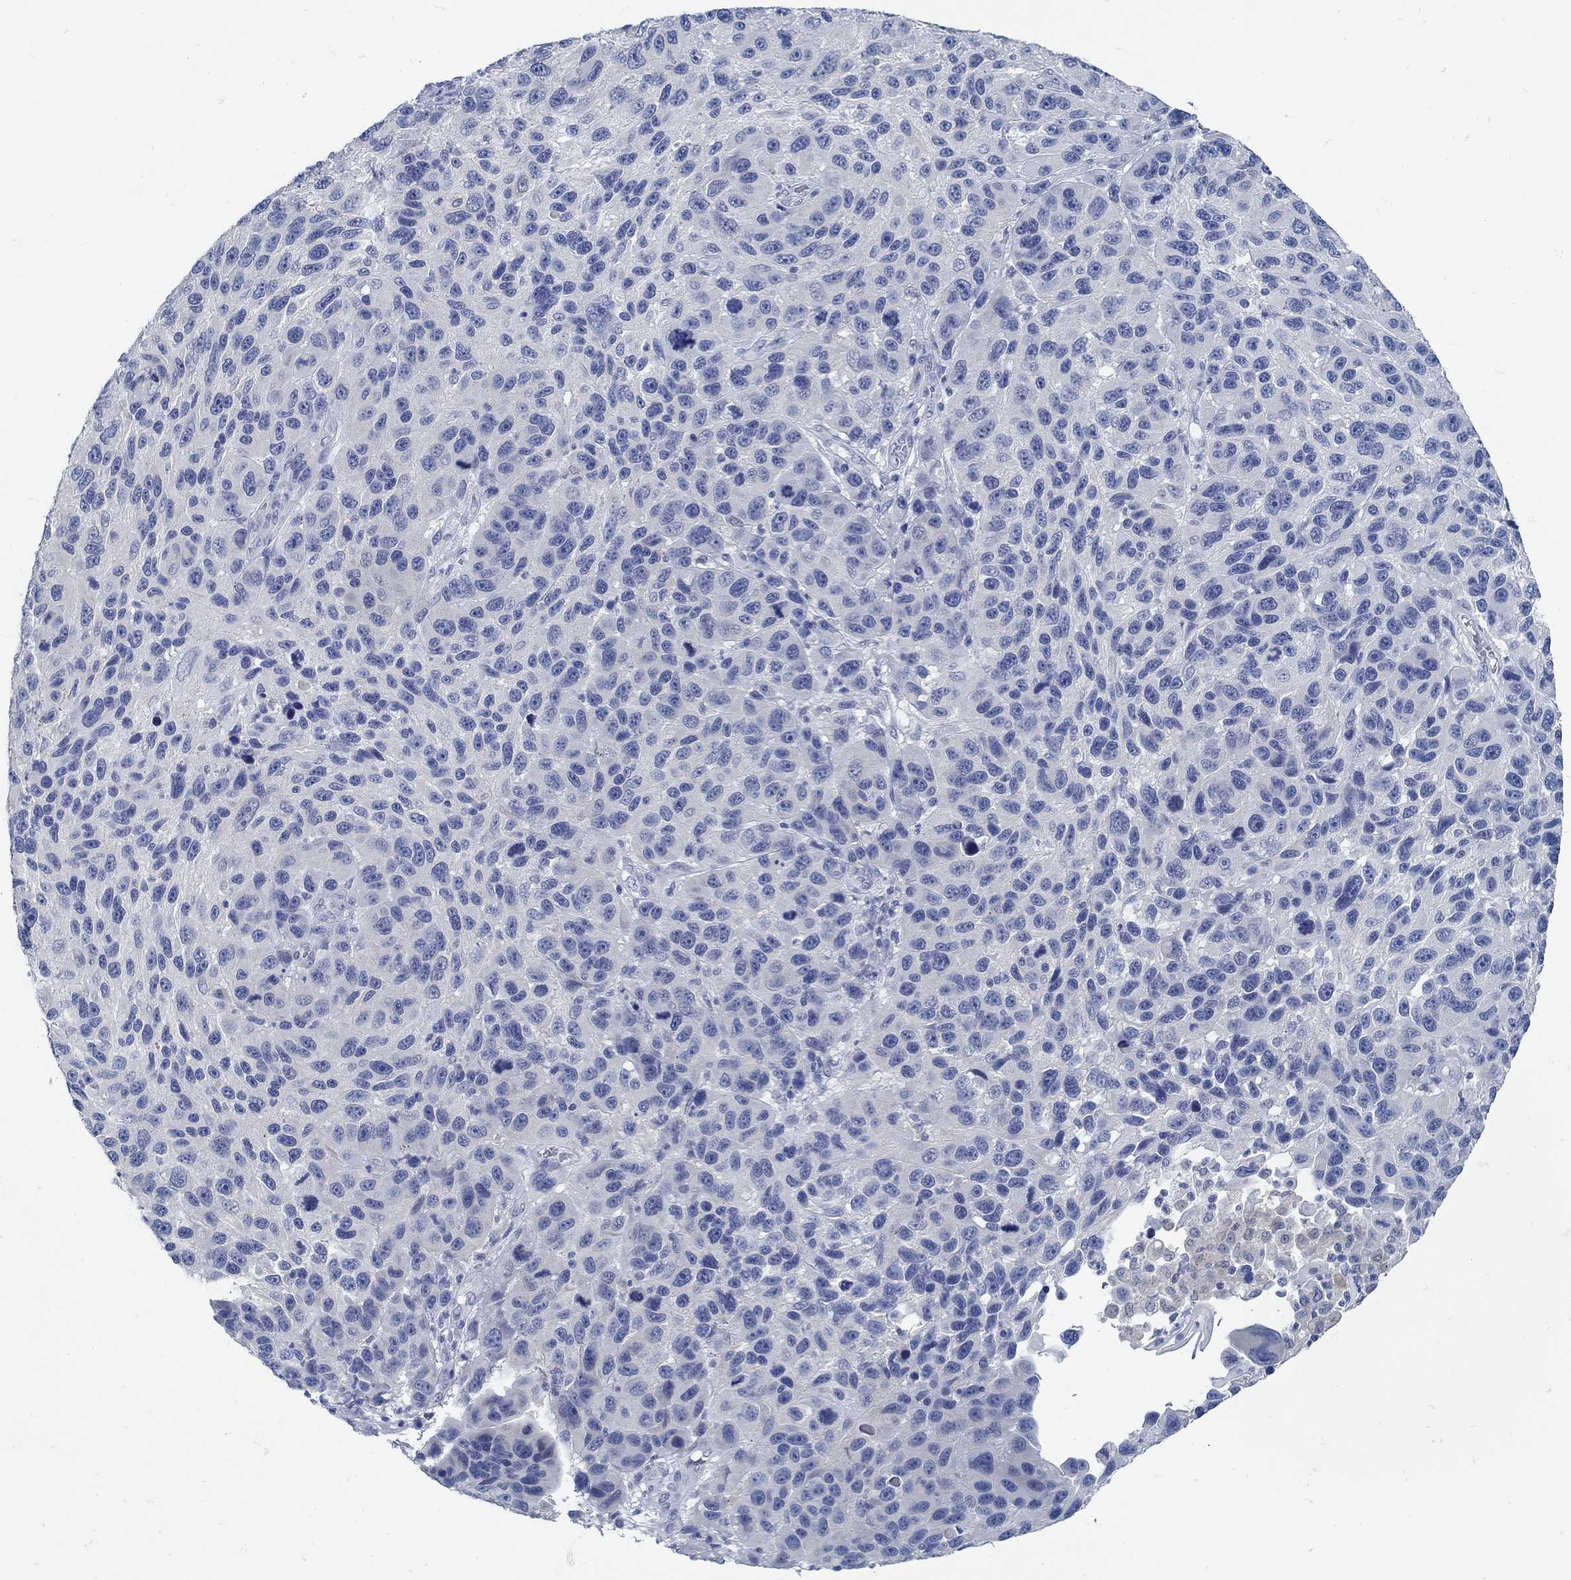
{"staining": {"intensity": "negative", "quantity": "none", "location": "none"}, "tissue": "melanoma", "cell_type": "Tumor cells", "image_type": "cancer", "snomed": [{"axis": "morphology", "description": "Malignant melanoma, NOS"}, {"axis": "topography", "description": "Skin"}], "caption": "Protein analysis of melanoma displays no significant expression in tumor cells.", "gene": "ZFAND4", "patient": {"sex": "male", "age": 53}}